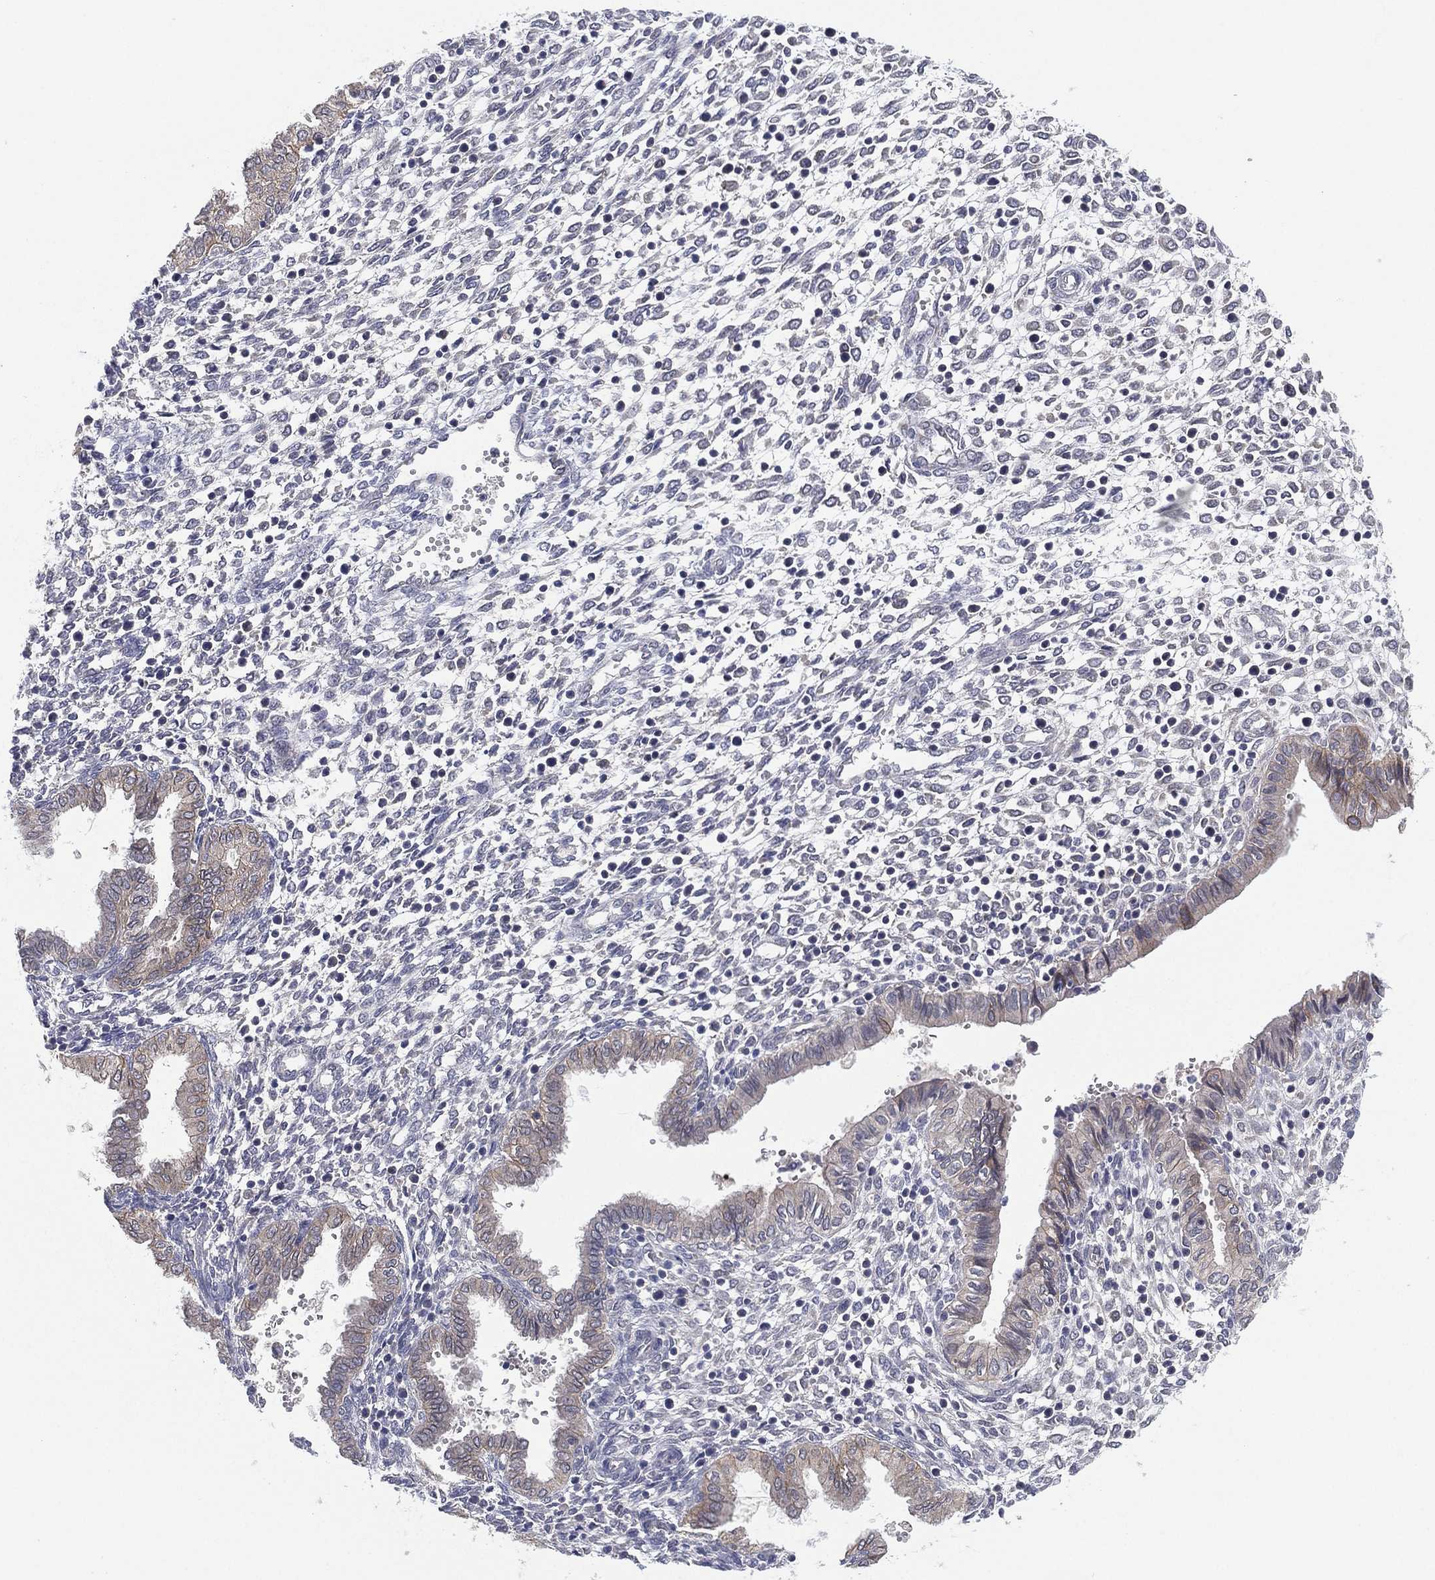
{"staining": {"intensity": "negative", "quantity": "none", "location": "none"}, "tissue": "endometrium", "cell_type": "Cells in endometrial stroma", "image_type": "normal", "snomed": [{"axis": "morphology", "description": "Normal tissue, NOS"}, {"axis": "topography", "description": "Endometrium"}], "caption": "Benign endometrium was stained to show a protein in brown. There is no significant staining in cells in endometrial stroma. The staining is performed using DAB brown chromogen with nuclei counter-stained in using hematoxylin.", "gene": "MPP7", "patient": {"sex": "female", "age": 43}}